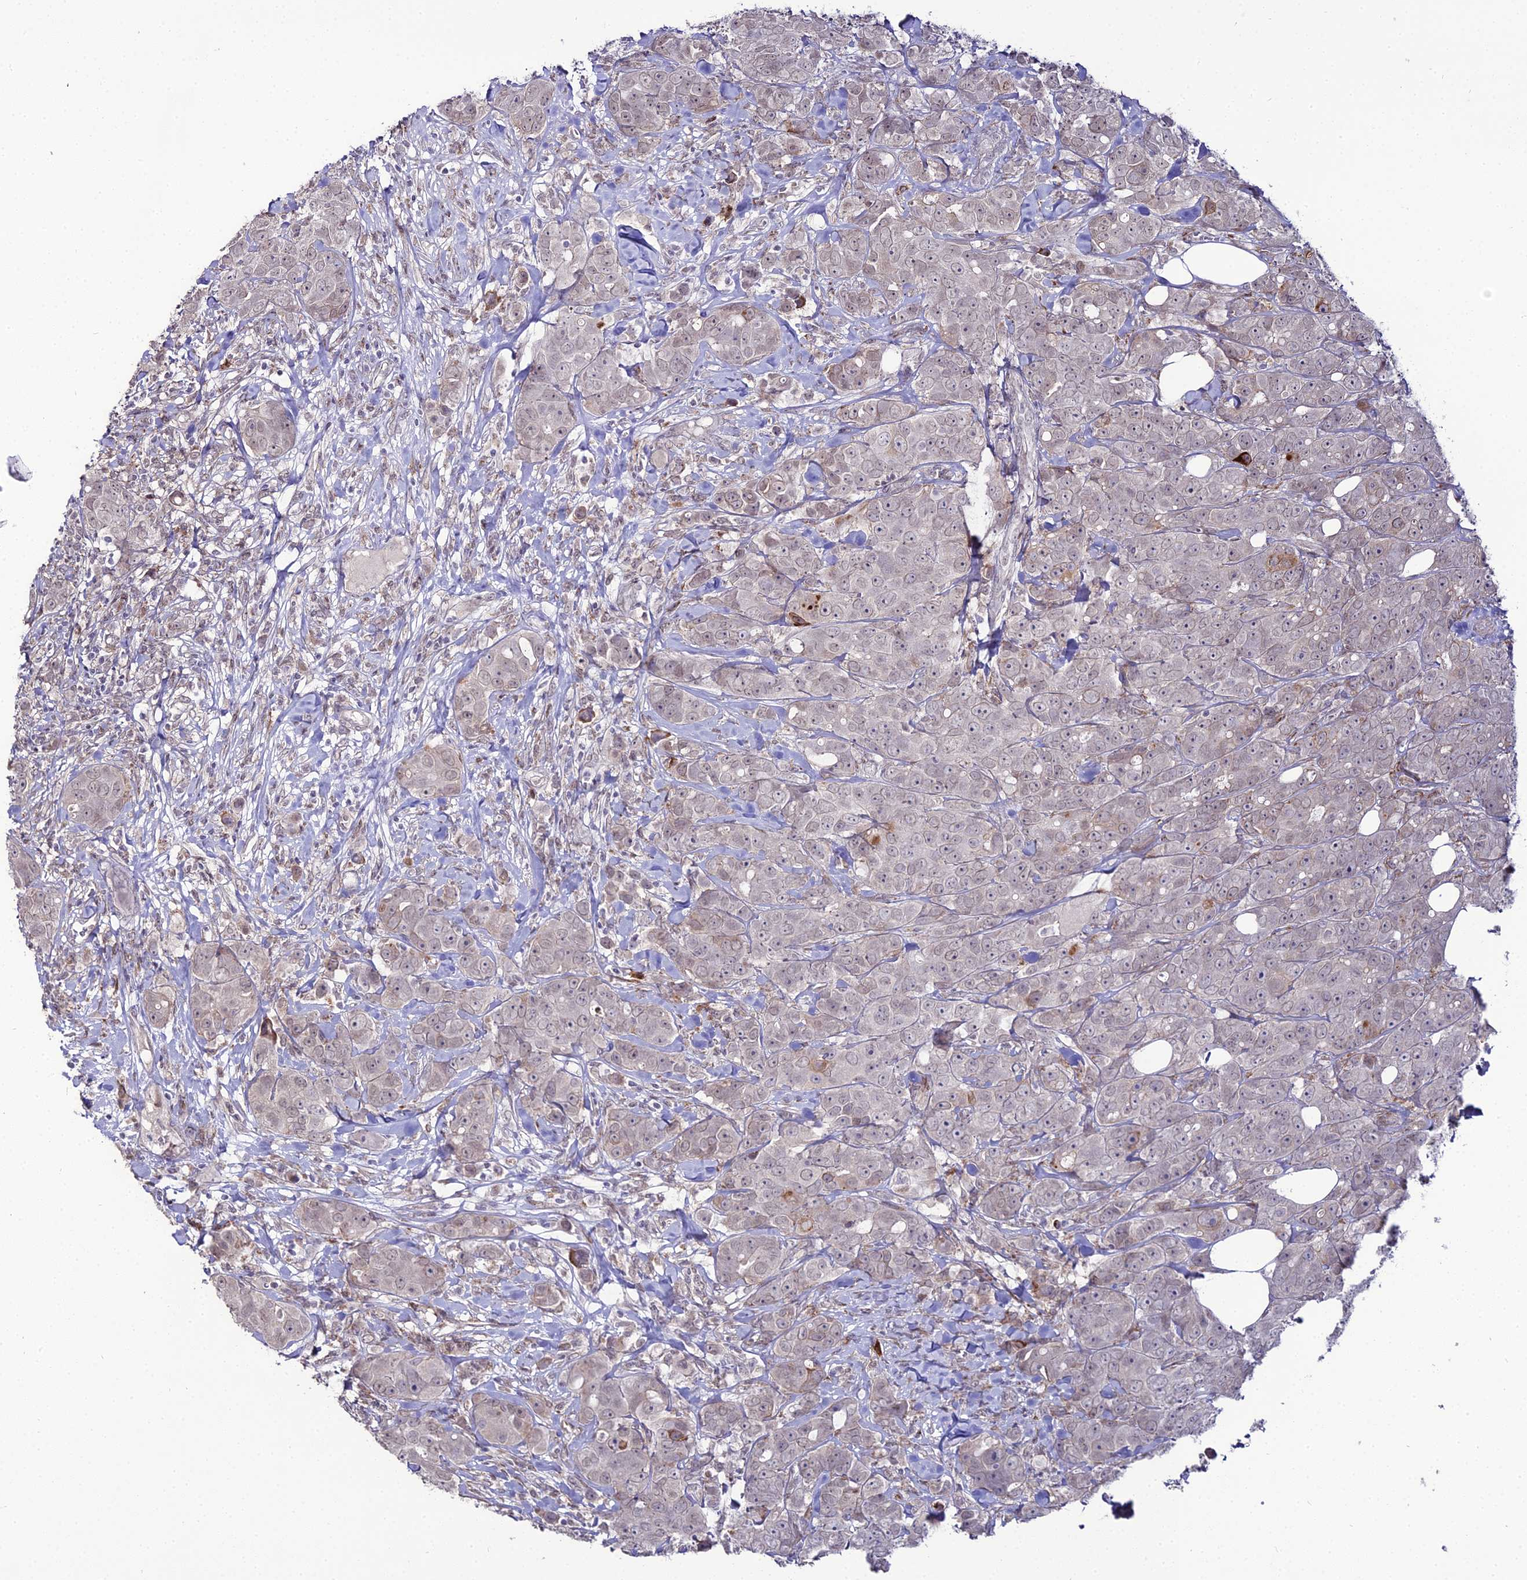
{"staining": {"intensity": "negative", "quantity": "none", "location": "none"}, "tissue": "breast cancer", "cell_type": "Tumor cells", "image_type": "cancer", "snomed": [{"axis": "morphology", "description": "Duct carcinoma"}, {"axis": "topography", "description": "Breast"}], "caption": "Immunohistochemistry micrograph of neoplastic tissue: breast cancer stained with DAB (3,3'-diaminobenzidine) shows no significant protein positivity in tumor cells.", "gene": "TROAP", "patient": {"sex": "female", "age": 43}}